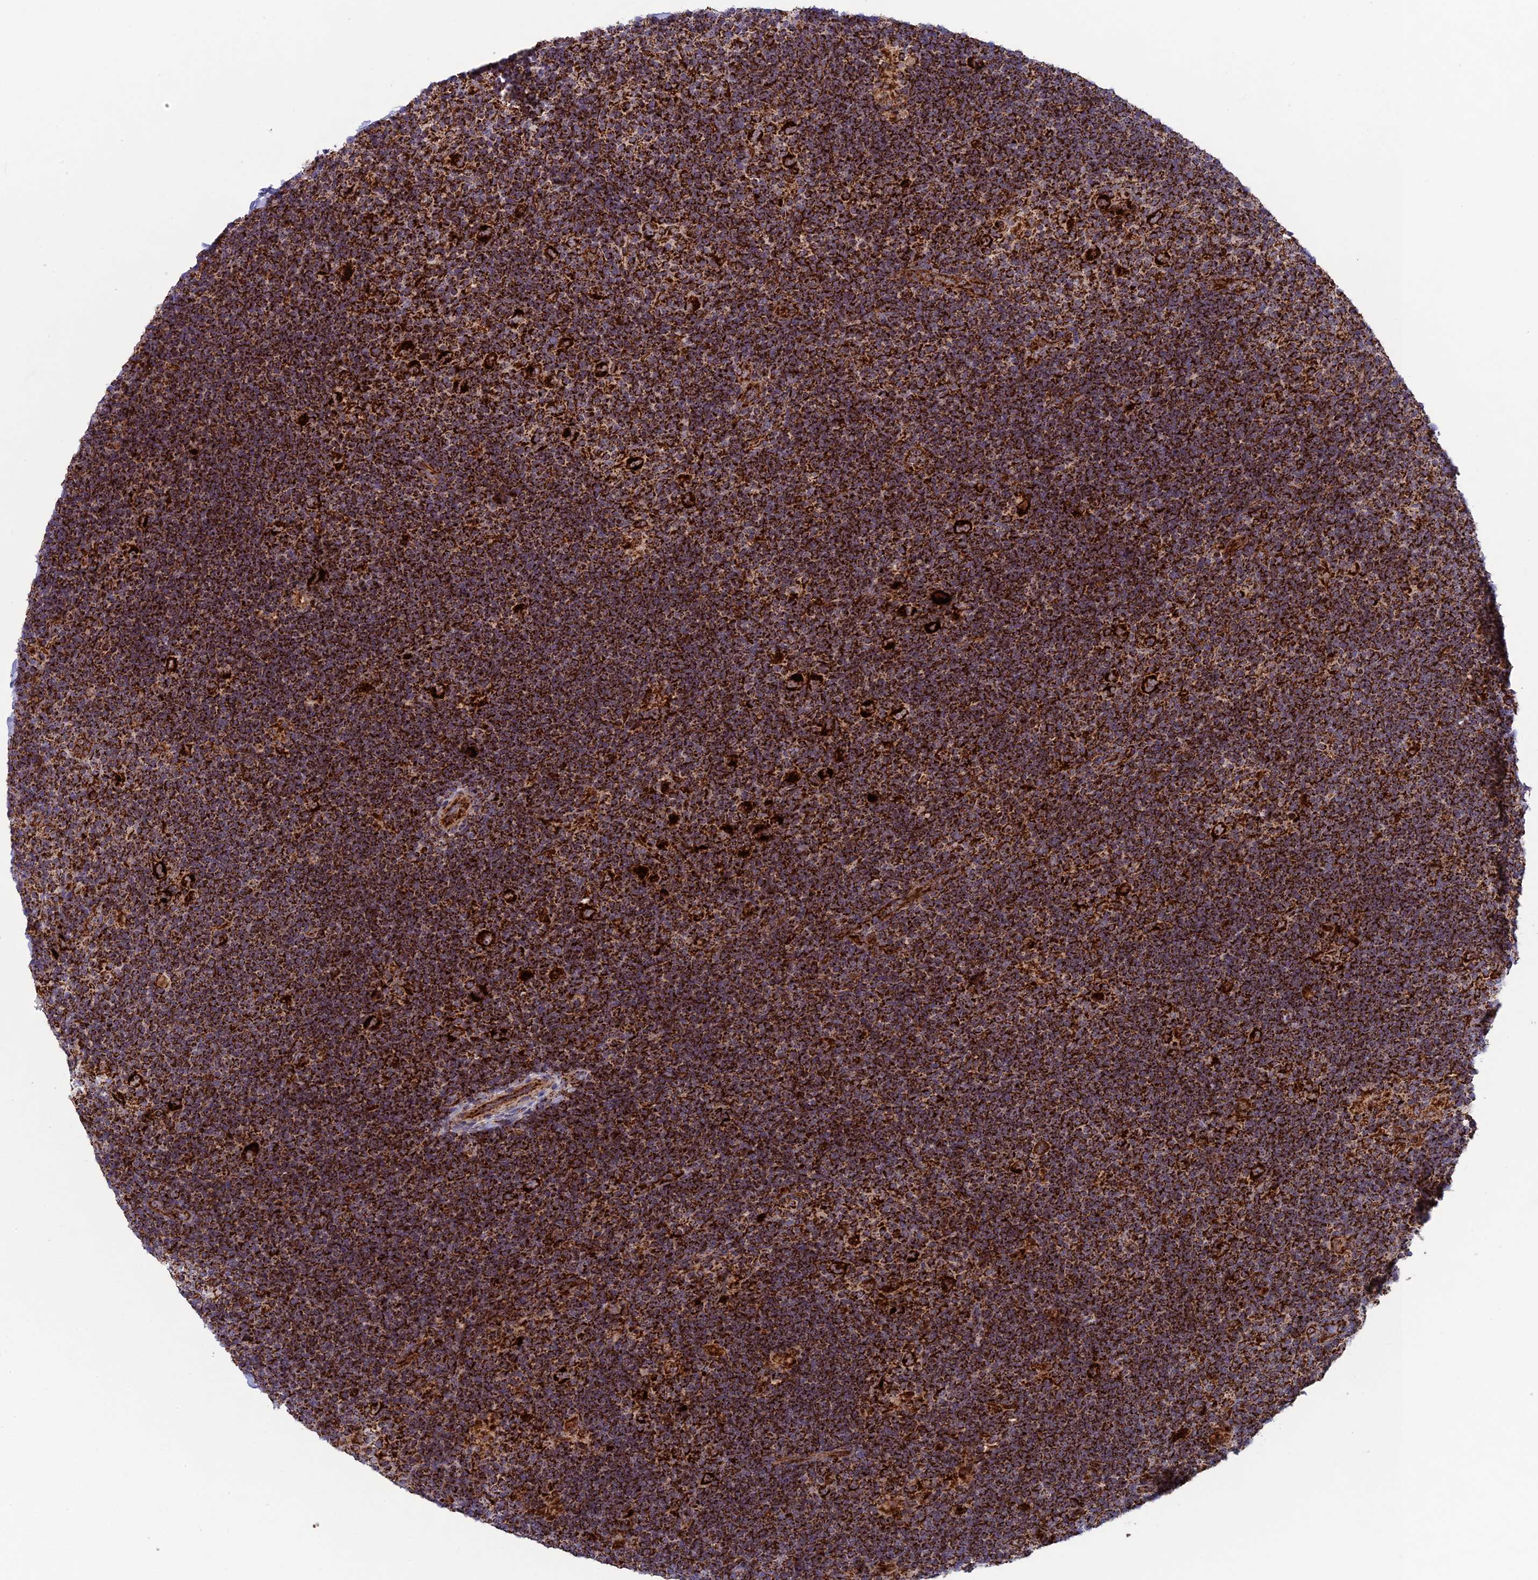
{"staining": {"intensity": "strong", "quantity": ">75%", "location": "cytoplasmic/membranous"}, "tissue": "lymphoma", "cell_type": "Tumor cells", "image_type": "cancer", "snomed": [{"axis": "morphology", "description": "Hodgkin's disease, NOS"}, {"axis": "topography", "description": "Lymph node"}], "caption": "Immunohistochemistry (IHC) (DAB (3,3'-diaminobenzidine)) staining of human lymphoma exhibits strong cytoplasmic/membranous protein positivity in approximately >75% of tumor cells. Immunohistochemistry (IHC) stains the protein in brown and the nuclei are stained blue.", "gene": "MRPS18B", "patient": {"sex": "female", "age": 57}}